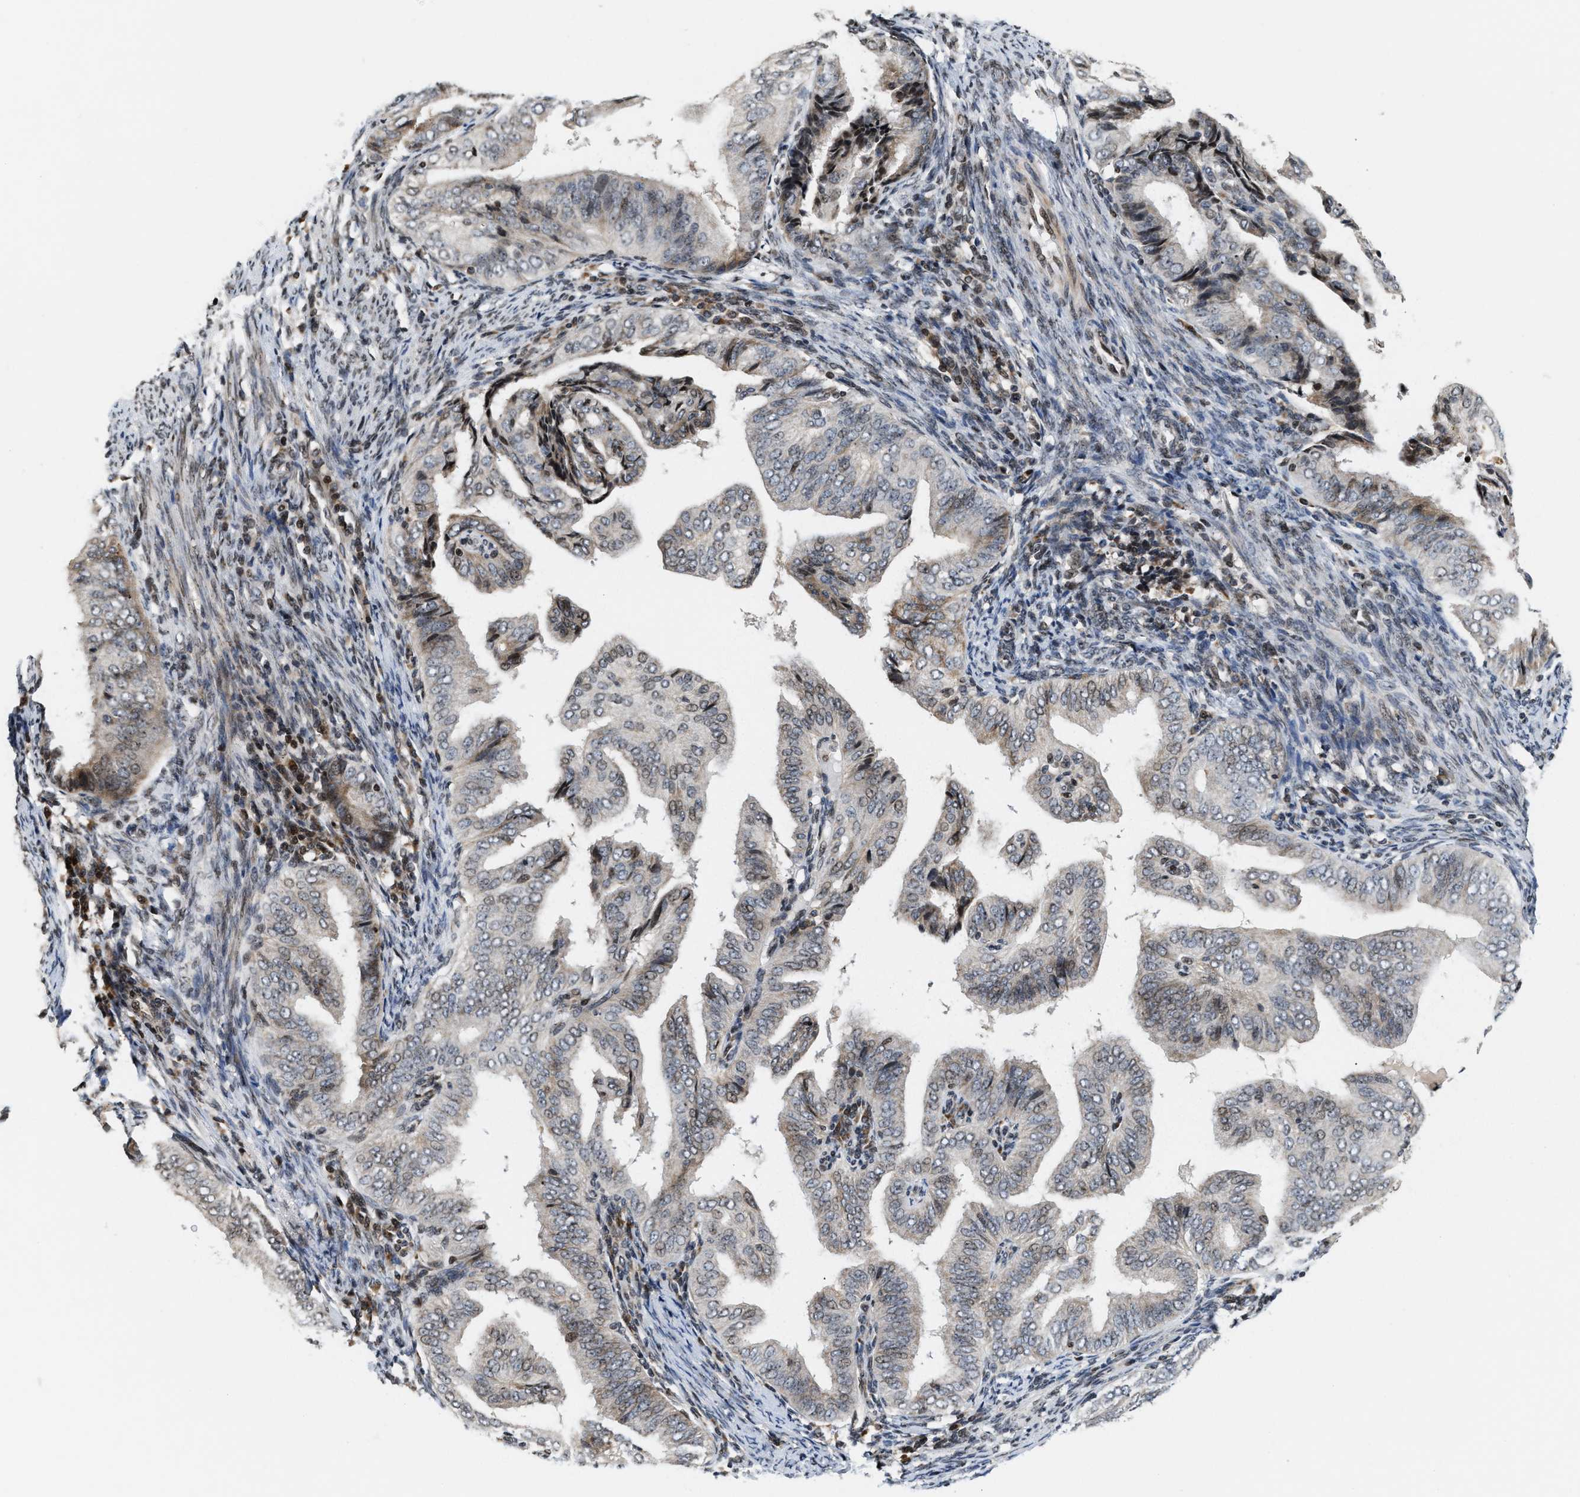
{"staining": {"intensity": "weak", "quantity": "<25%", "location": "cytoplasmic/membranous"}, "tissue": "endometrial cancer", "cell_type": "Tumor cells", "image_type": "cancer", "snomed": [{"axis": "morphology", "description": "Adenocarcinoma, NOS"}, {"axis": "topography", "description": "Endometrium"}], "caption": "IHC image of neoplastic tissue: human adenocarcinoma (endometrial) stained with DAB (3,3'-diaminobenzidine) shows no significant protein staining in tumor cells.", "gene": "PDZD2", "patient": {"sex": "female", "age": 58}}